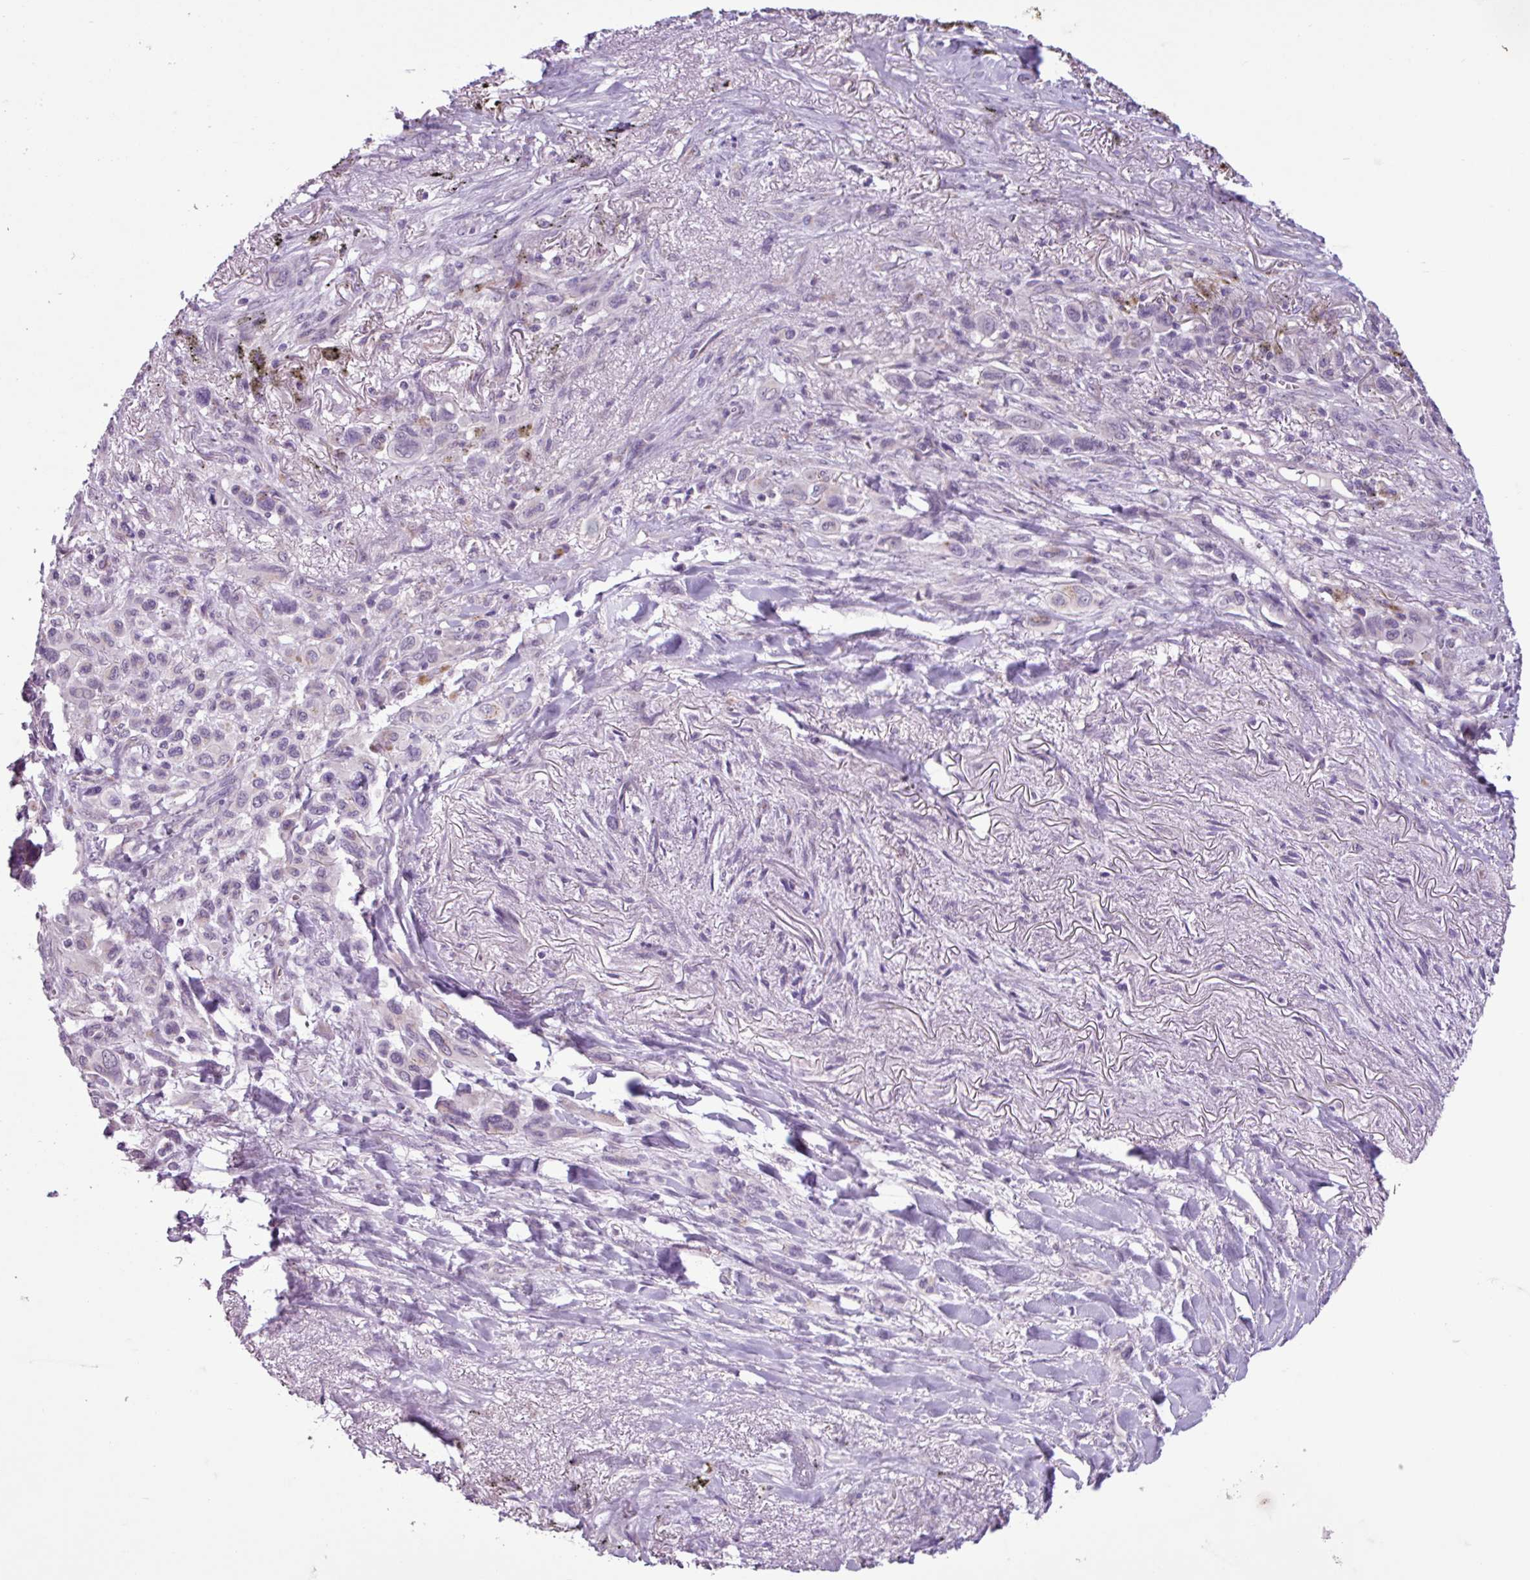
{"staining": {"intensity": "negative", "quantity": "none", "location": "none"}, "tissue": "melanoma", "cell_type": "Tumor cells", "image_type": "cancer", "snomed": [{"axis": "morphology", "description": "Malignant melanoma, Metastatic site"}, {"axis": "topography", "description": "Lung"}], "caption": "Tumor cells show no significant protein positivity in malignant melanoma (metastatic site).", "gene": "C9orf24", "patient": {"sex": "male", "age": 48}}